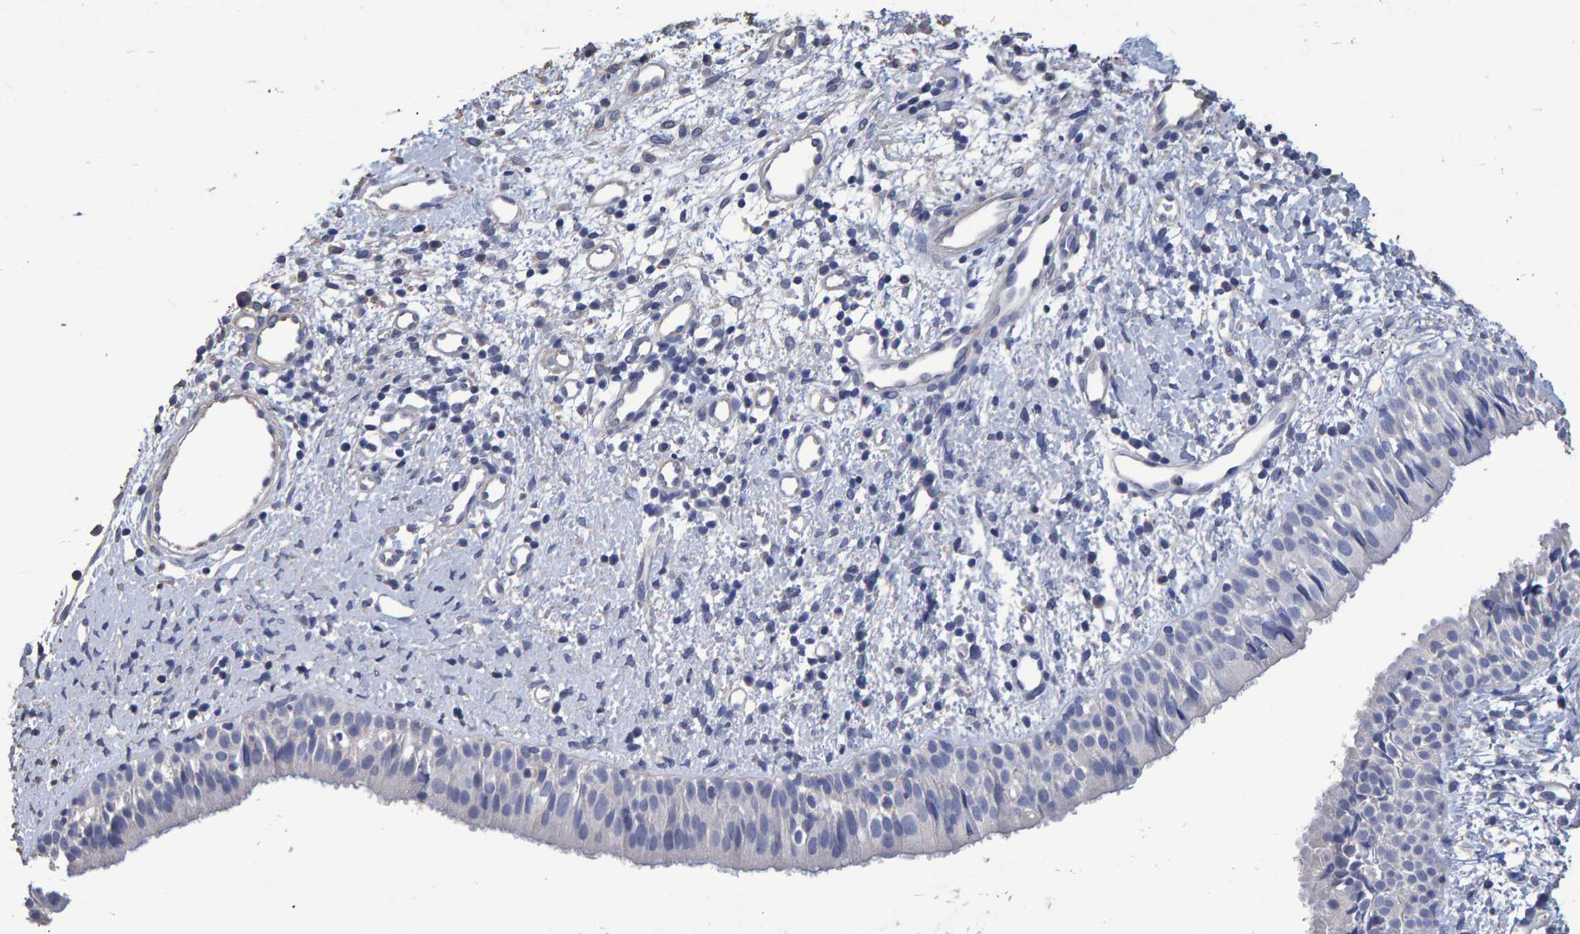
{"staining": {"intensity": "negative", "quantity": "none", "location": "none"}, "tissue": "nasopharynx", "cell_type": "Respiratory epithelial cells", "image_type": "normal", "snomed": [{"axis": "morphology", "description": "Normal tissue, NOS"}, {"axis": "topography", "description": "Nasopharynx"}], "caption": "Immunohistochemical staining of benign human nasopharynx exhibits no significant staining in respiratory epithelial cells. The staining was performed using DAB (3,3'-diaminobenzidine) to visualize the protein expression in brown, while the nuclei were stained in blue with hematoxylin (Magnification: 20x).", "gene": "HEMGN", "patient": {"sex": "male", "age": 22}}